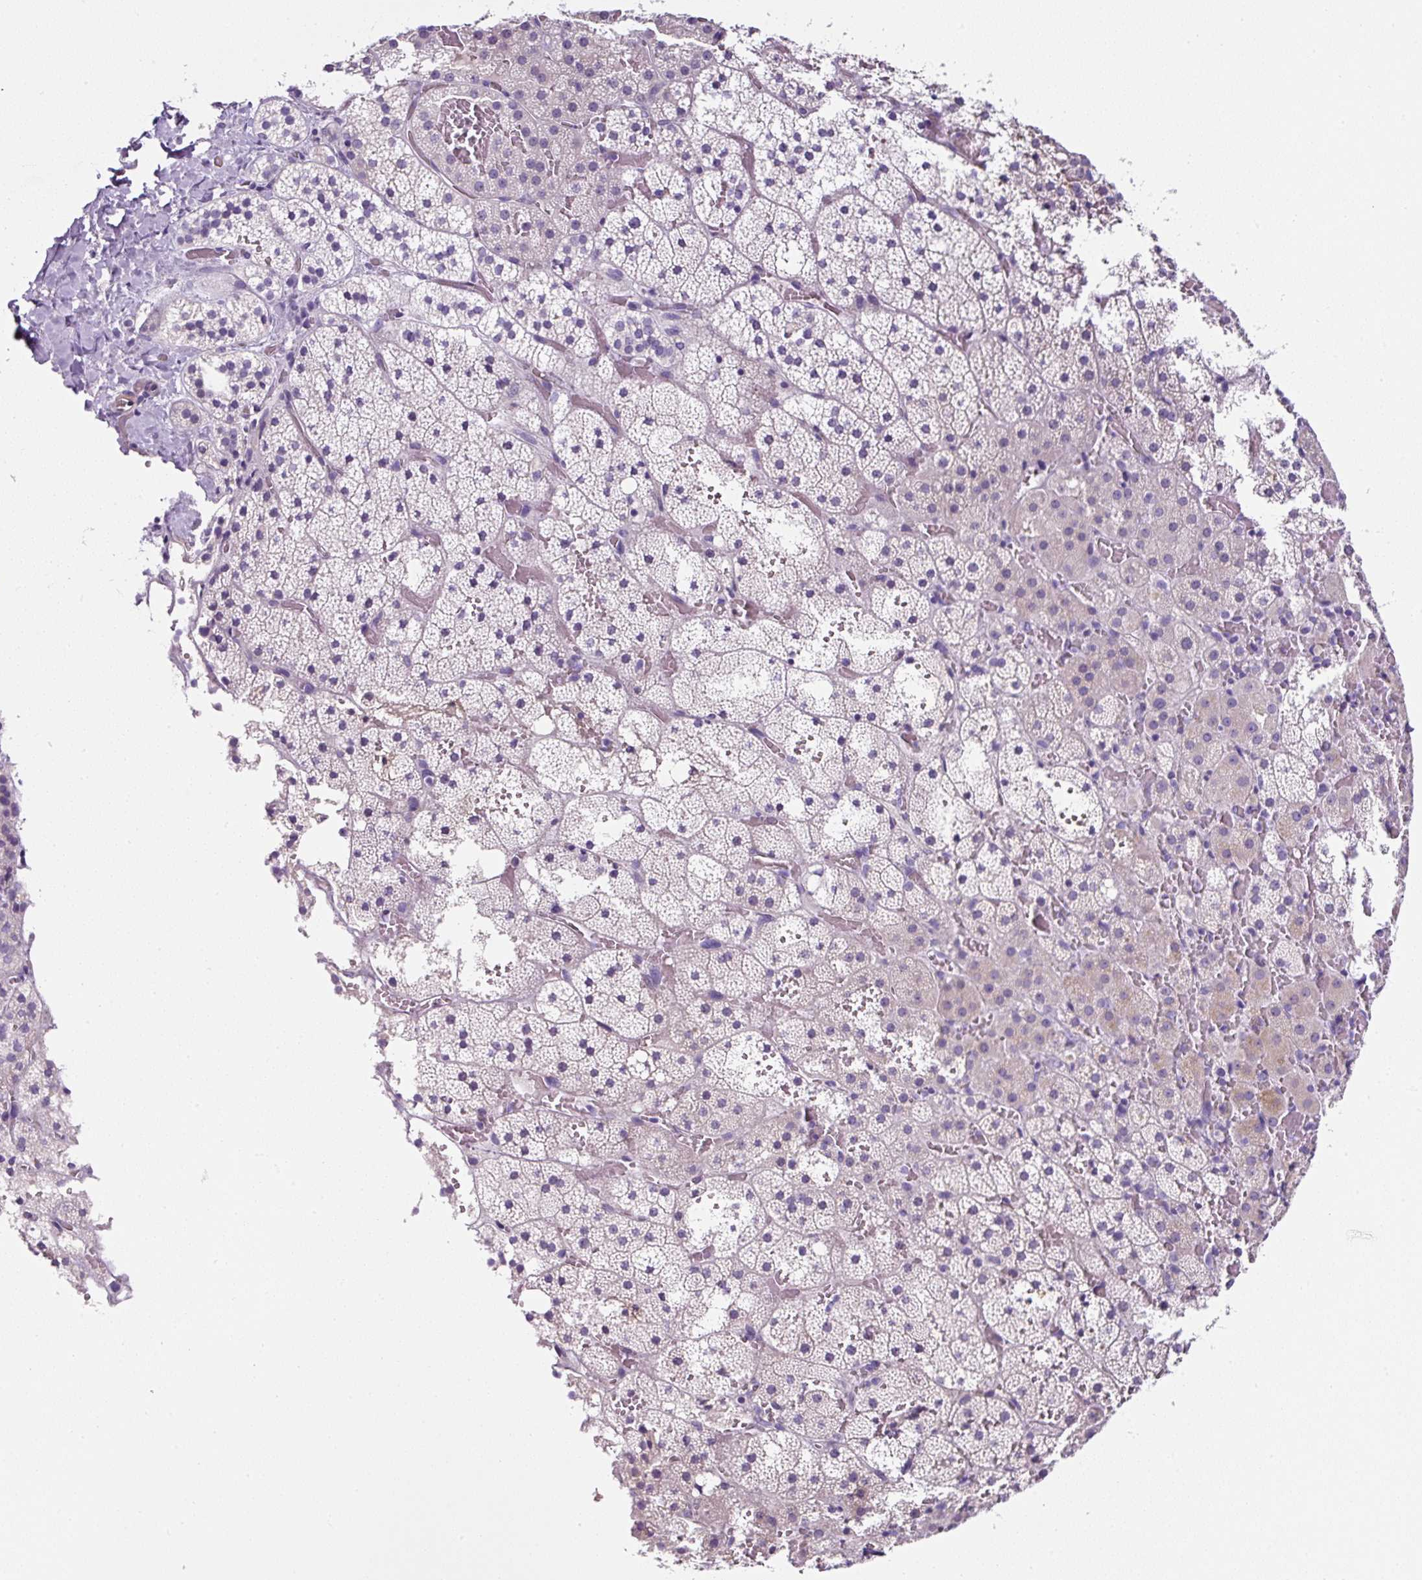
{"staining": {"intensity": "weak", "quantity": "<25%", "location": "cytoplasmic/membranous"}, "tissue": "adrenal gland", "cell_type": "Glandular cells", "image_type": "normal", "snomed": [{"axis": "morphology", "description": "Normal tissue, NOS"}, {"axis": "topography", "description": "Adrenal gland"}], "caption": "This is an immunohistochemistry image of unremarkable human adrenal gland. There is no staining in glandular cells.", "gene": "OR14A2", "patient": {"sex": "male", "age": 53}}